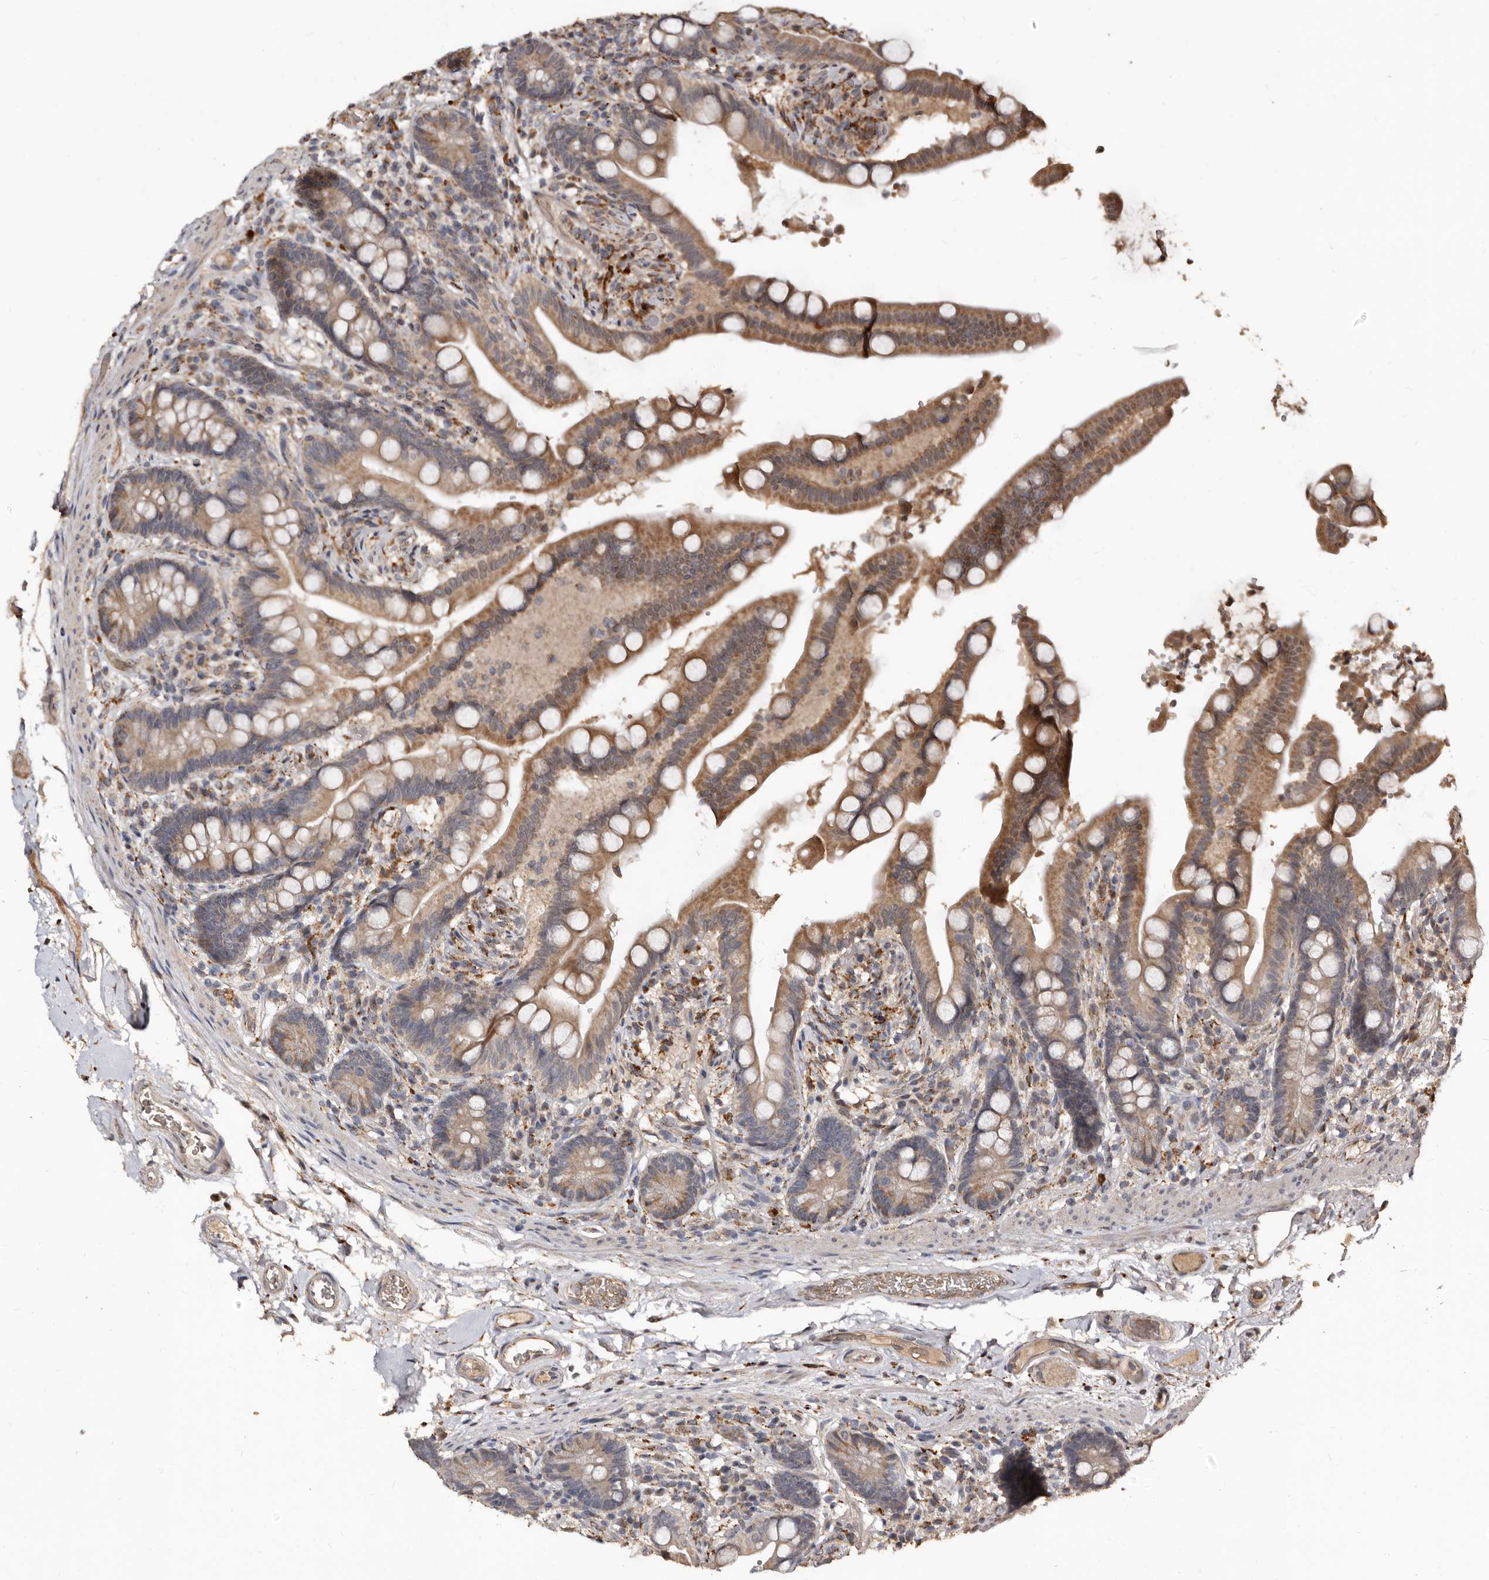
{"staining": {"intensity": "weak", "quantity": ">75%", "location": "cytoplasmic/membranous"}, "tissue": "colon", "cell_type": "Endothelial cells", "image_type": "normal", "snomed": [{"axis": "morphology", "description": "Normal tissue, NOS"}, {"axis": "topography", "description": "Smooth muscle"}, {"axis": "topography", "description": "Colon"}], "caption": "Protein expression analysis of unremarkable human colon reveals weak cytoplasmic/membranous expression in about >75% of endothelial cells.", "gene": "AKAP7", "patient": {"sex": "male", "age": 73}}